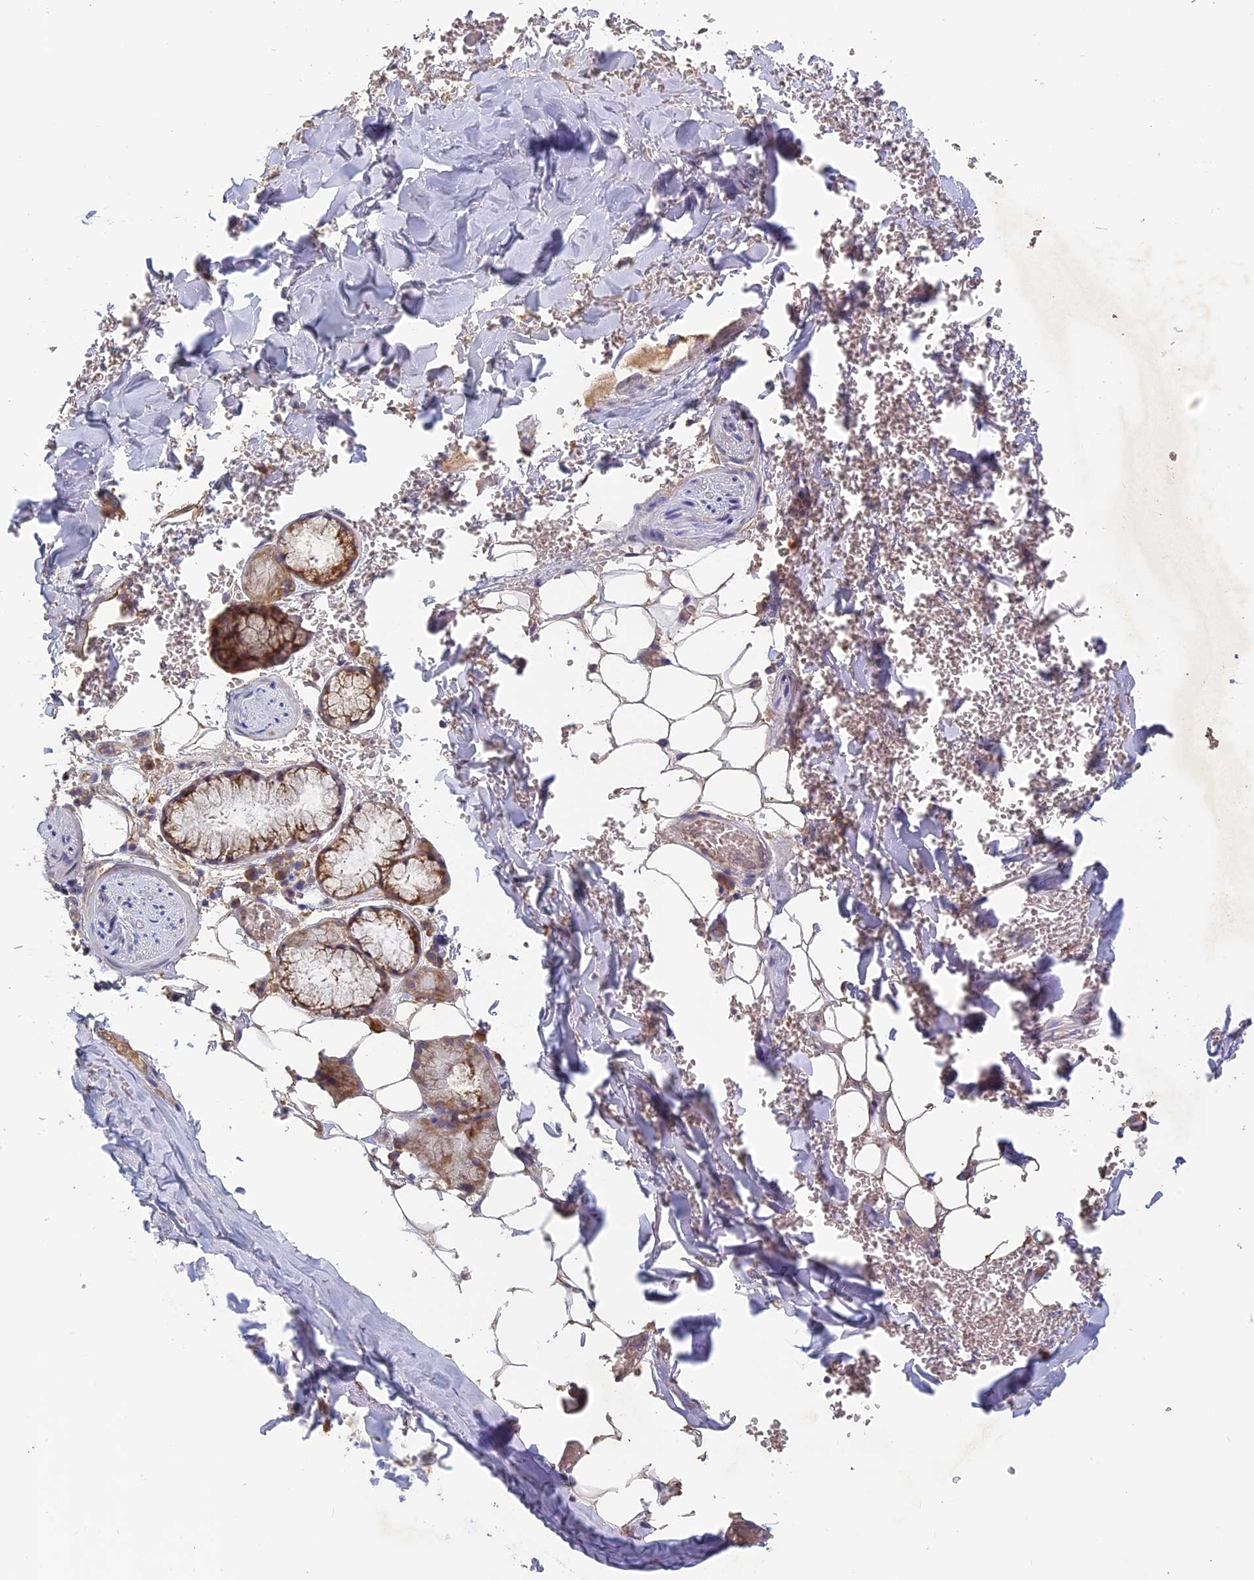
{"staining": {"intensity": "moderate", "quantity": "25%-75%", "location": "cytoplasmic/membranous"}, "tissue": "adipose tissue", "cell_type": "Adipocytes", "image_type": "normal", "snomed": [{"axis": "morphology", "description": "Normal tissue, NOS"}, {"axis": "topography", "description": "Lymph node"}, {"axis": "topography", "description": "Bronchus"}], "caption": "Immunohistochemistry (IHC) micrograph of unremarkable adipose tissue: adipose tissue stained using IHC demonstrates medium levels of moderate protein expression localized specifically in the cytoplasmic/membranous of adipocytes, appearing as a cytoplasmic/membranous brown color.", "gene": "PPIC", "patient": {"sex": "male", "age": 63}}